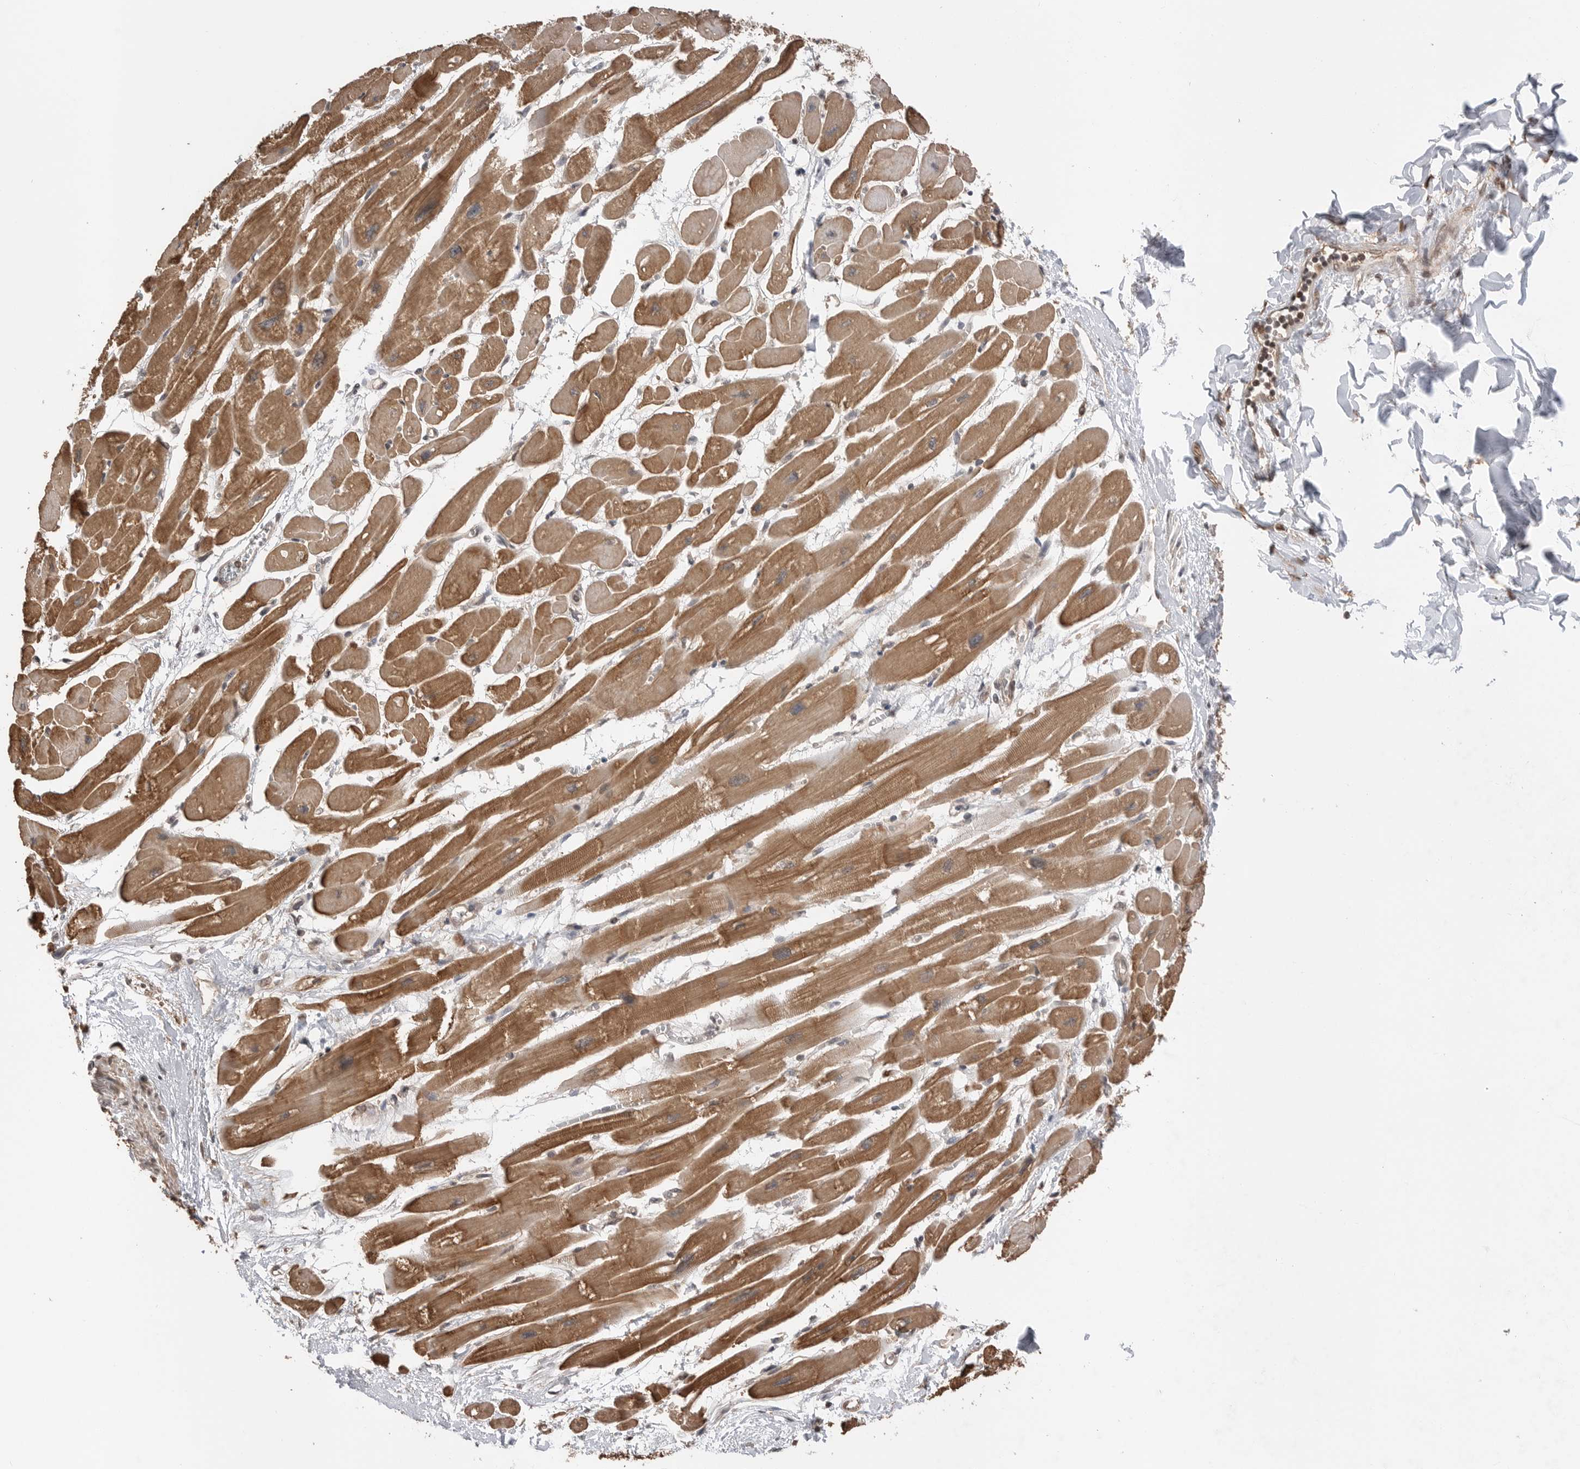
{"staining": {"intensity": "moderate", "quantity": ">75%", "location": "cytoplasmic/membranous"}, "tissue": "heart muscle", "cell_type": "Cardiomyocytes", "image_type": "normal", "snomed": [{"axis": "morphology", "description": "Normal tissue, NOS"}, {"axis": "topography", "description": "Heart"}], "caption": "The histopathology image shows a brown stain indicating the presence of a protein in the cytoplasmic/membranous of cardiomyocytes in heart muscle.", "gene": "PEAK1", "patient": {"sex": "female", "age": 54}}